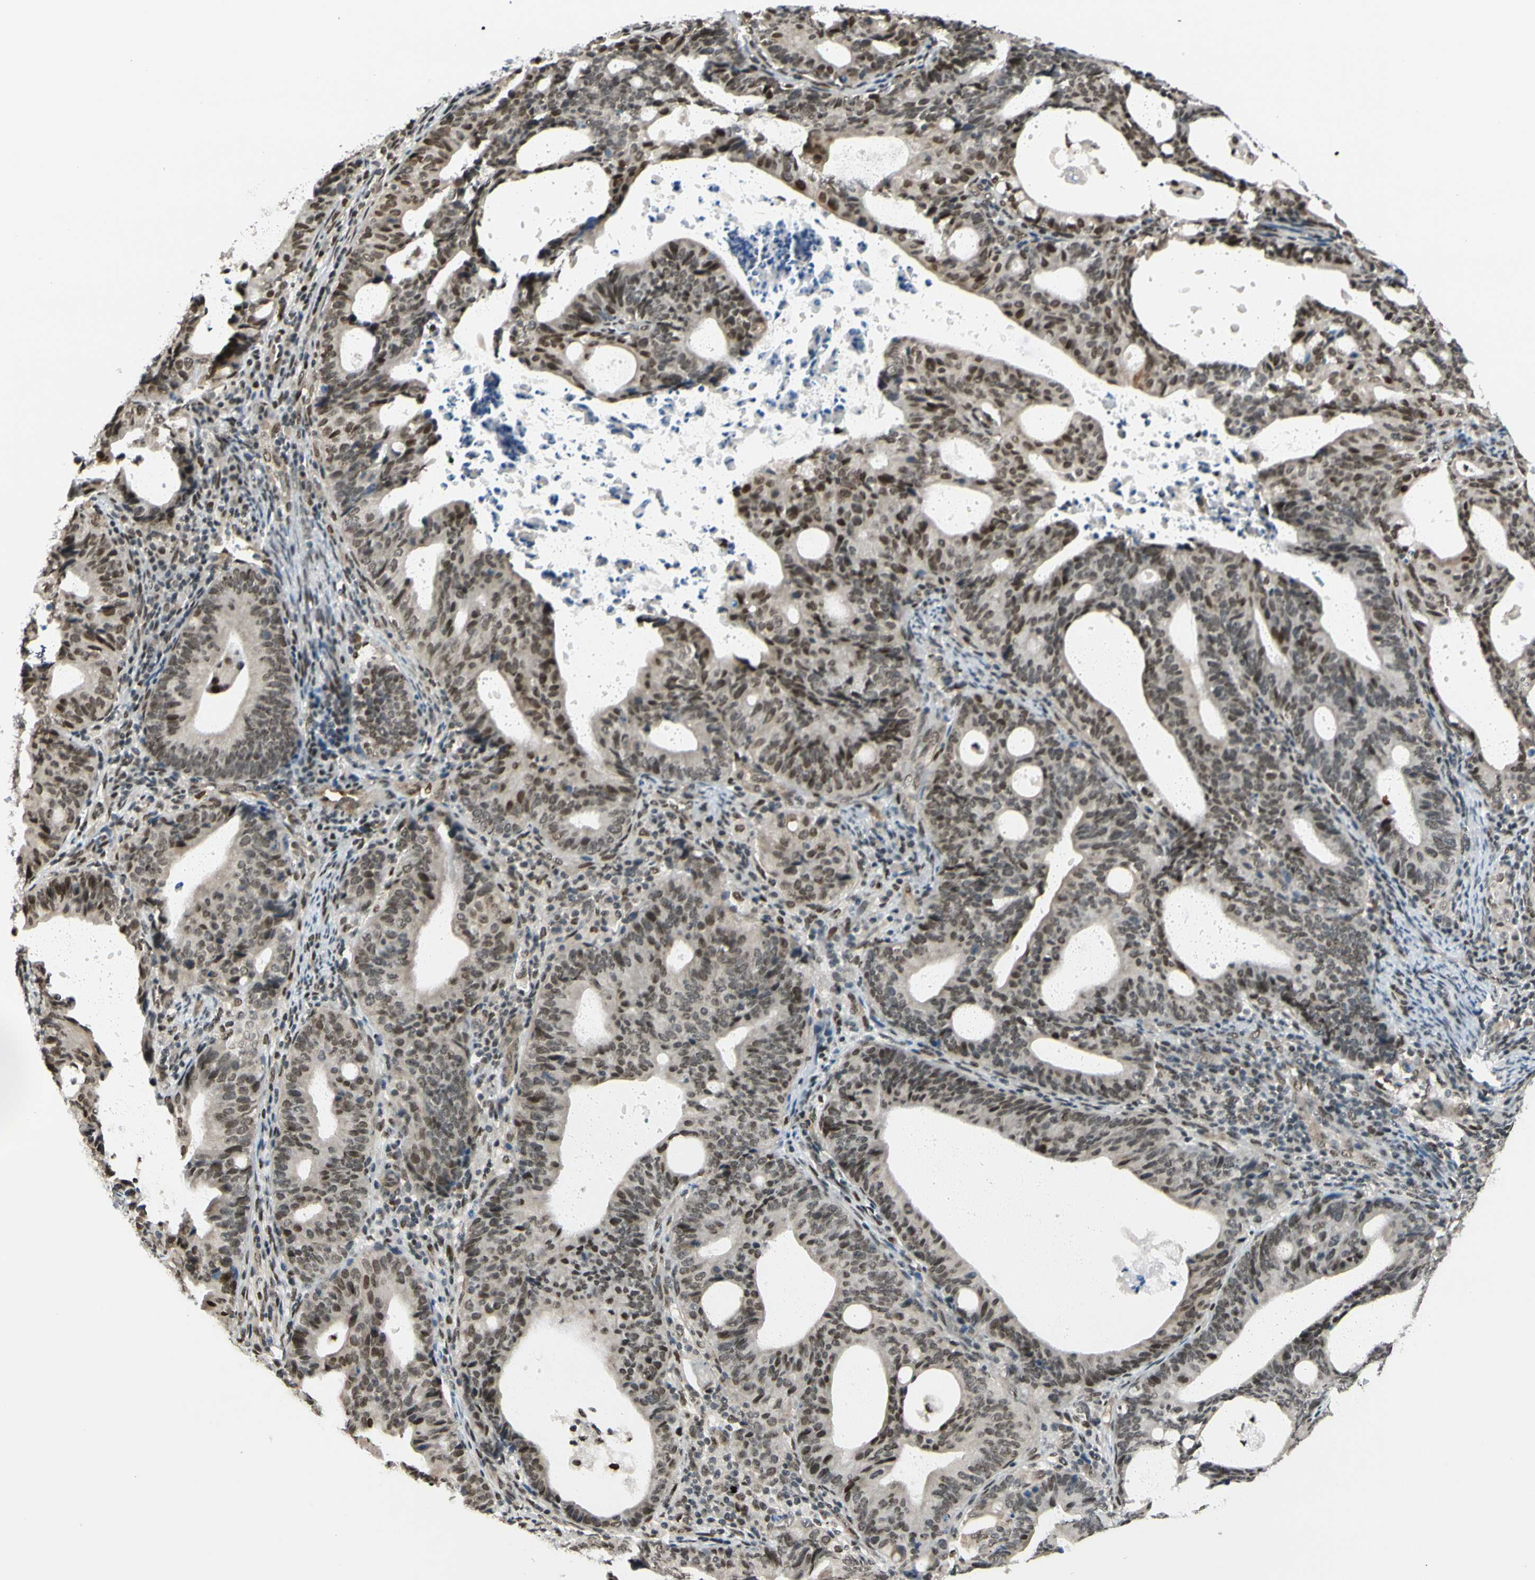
{"staining": {"intensity": "moderate", "quantity": ">75%", "location": "nuclear"}, "tissue": "endometrial cancer", "cell_type": "Tumor cells", "image_type": "cancer", "snomed": [{"axis": "morphology", "description": "Adenocarcinoma, NOS"}, {"axis": "topography", "description": "Uterus"}], "caption": "This photomicrograph reveals endometrial adenocarcinoma stained with immunohistochemistry (IHC) to label a protein in brown. The nuclear of tumor cells show moderate positivity for the protein. Nuclei are counter-stained blue.", "gene": "SUFU", "patient": {"sex": "female", "age": 83}}